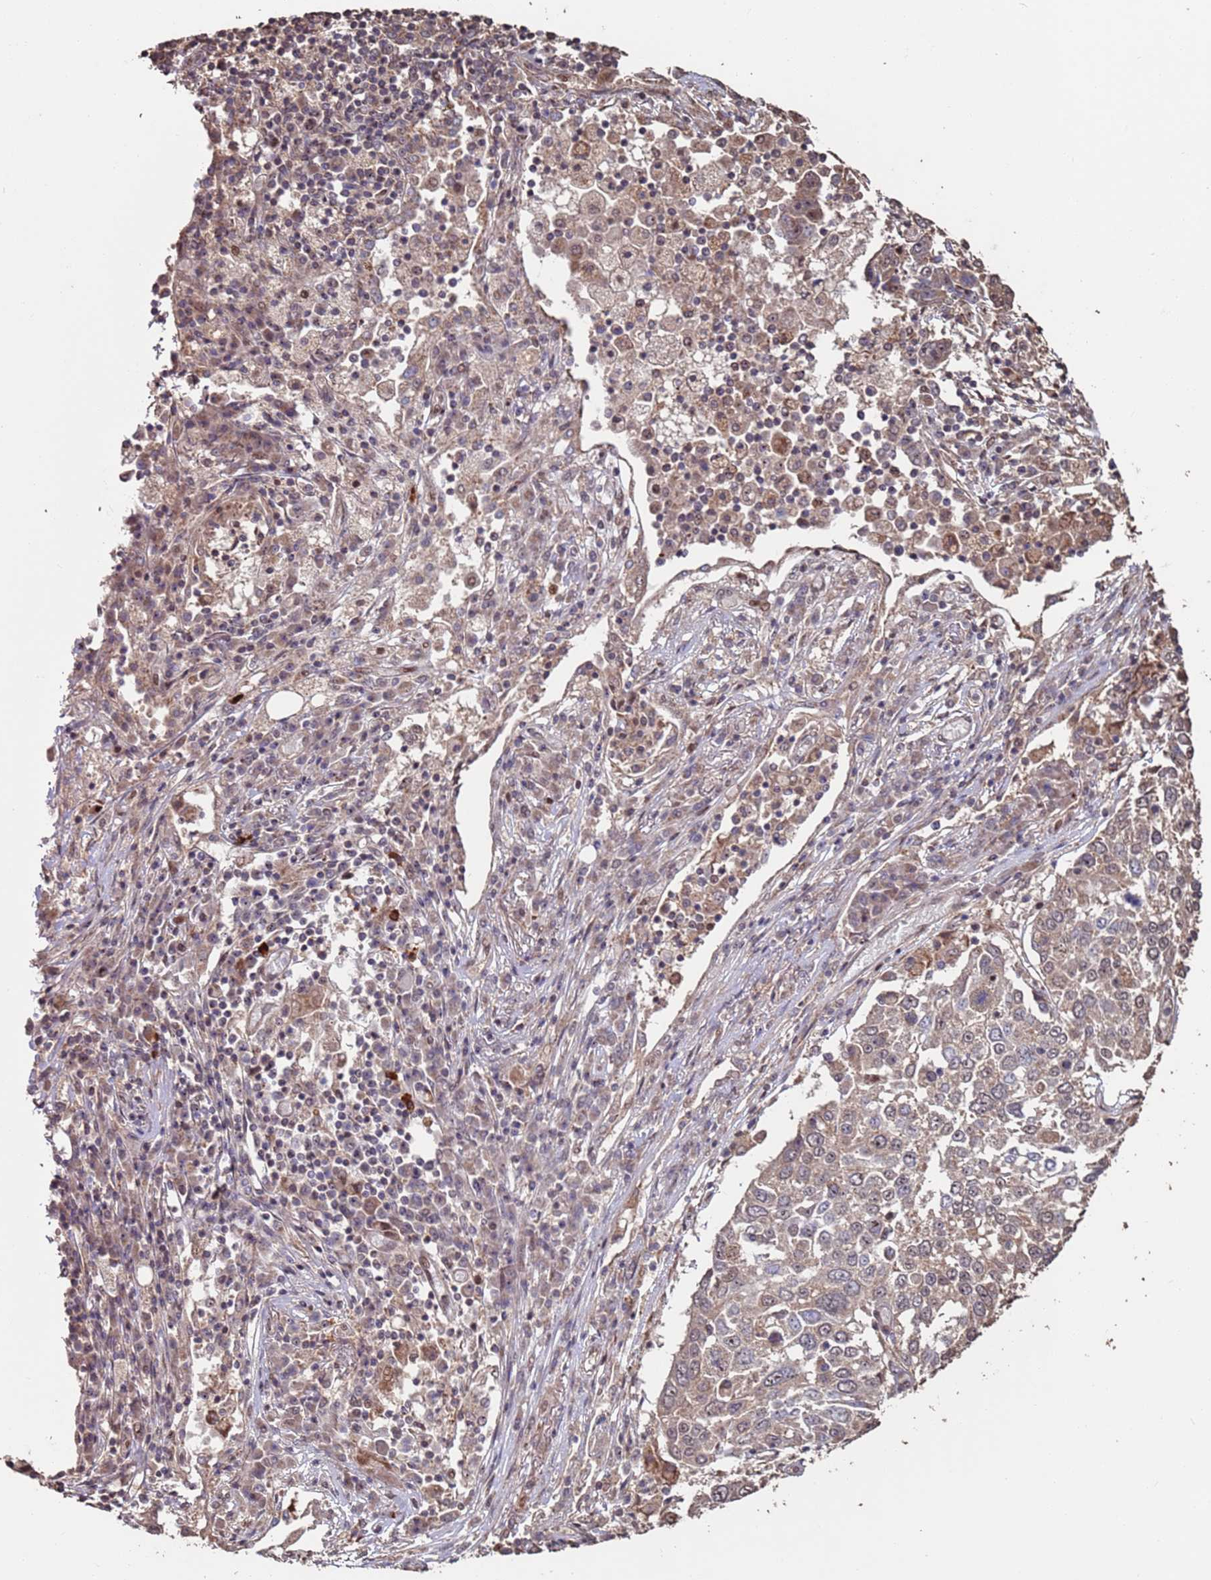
{"staining": {"intensity": "weak", "quantity": "<25%", "location": "cytoplasmic/membranous"}, "tissue": "lung cancer", "cell_type": "Tumor cells", "image_type": "cancer", "snomed": [{"axis": "morphology", "description": "Squamous cell carcinoma, NOS"}, {"axis": "topography", "description": "Lung"}], "caption": "A histopathology image of human lung squamous cell carcinoma is negative for staining in tumor cells. (DAB (3,3'-diaminobenzidine) immunohistochemistry (IHC) with hematoxylin counter stain).", "gene": "PRR7", "patient": {"sex": "male", "age": 65}}